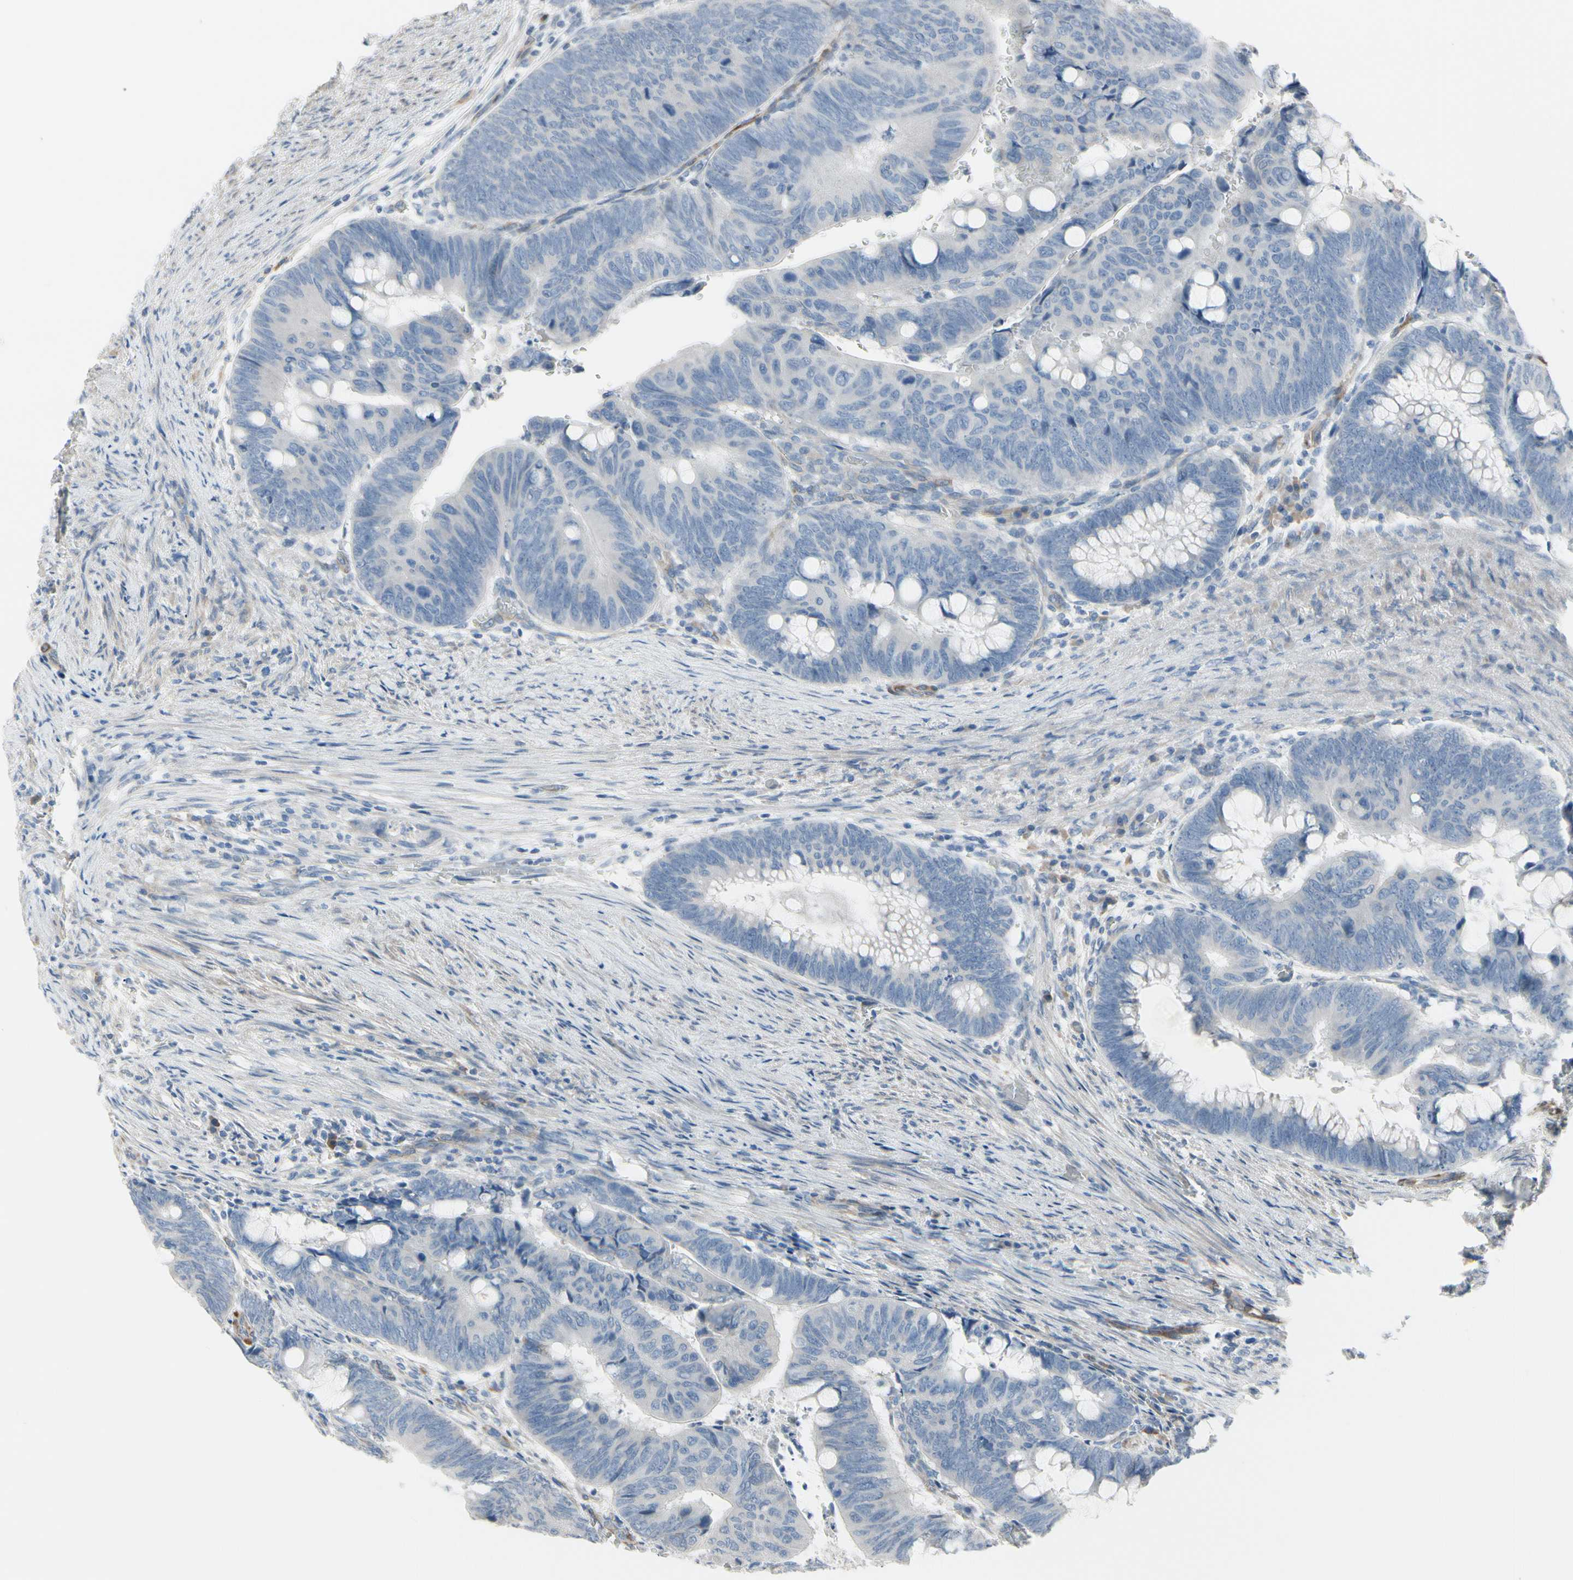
{"staining": {"intensity": "negative", "quantity": "none", "location": "none"}, "tissue": "colorectal cancer", "cell_type": "Tumor cells", "image_type": "cancer", "snomed": [{"axis": "morphology", "description": "Normal tissue, NOS"}, {"axis": "morphology", "description": "Adenocarcinoma, NOS"}, {"axis": "topography", "description": "Rectum"}, {"axis": "topography", "description": "Peripheral nerve tissue"}], "caption": "Tumor cells are negative for brown protein staining in adenocarcinoma (colorectal).", "gene": "MAP2", "patient": {"sex": "male", "age": 92}}